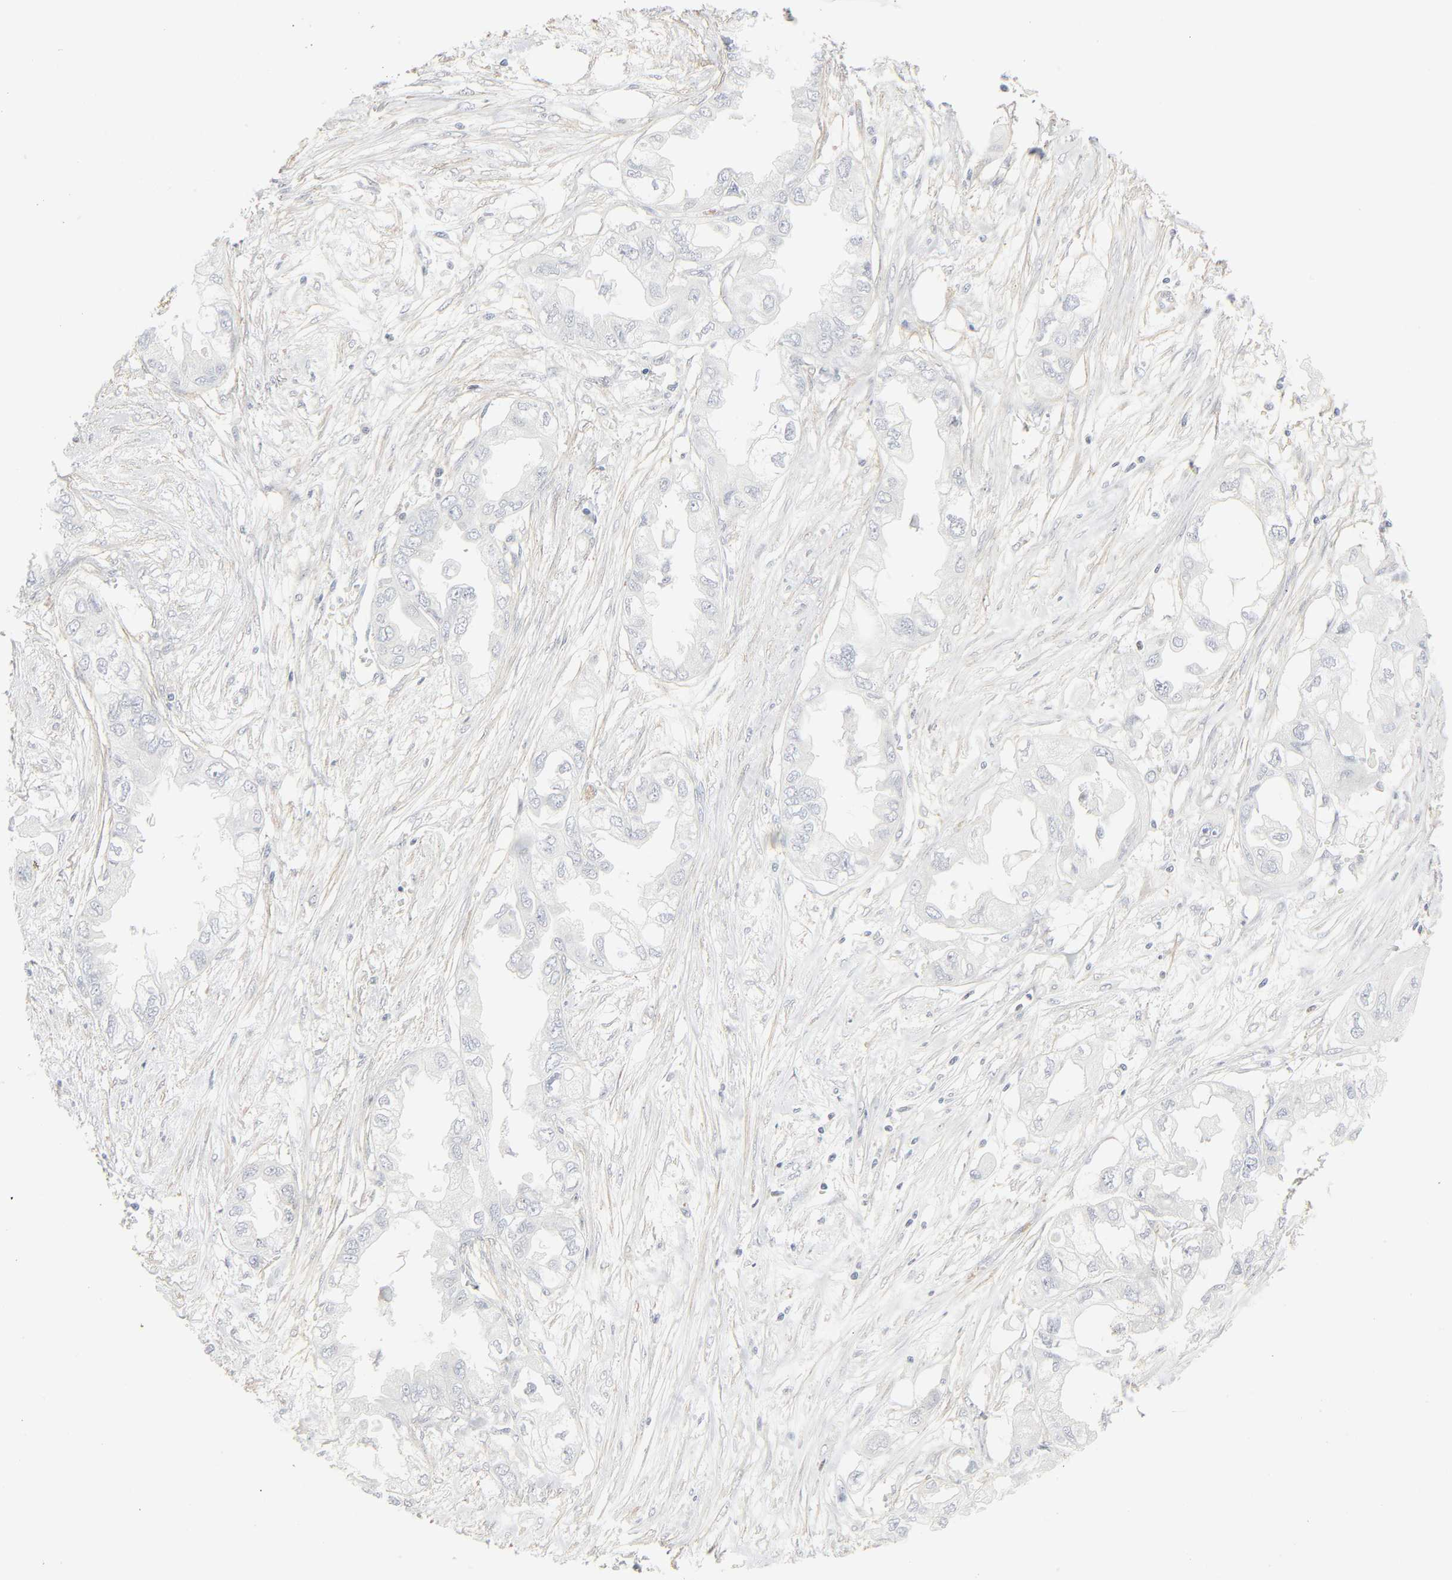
{"staining": {"intensity": "negative", "quantity": "none", "location": "none"}, "tissue": "endometrial cancer", "cell_type": "Tumor cells", "image_type": "cancer", "snomed": [{"axis": "morphology", "description": "Adenocarcinoma, NOS"}, {"axis": "topography", "description": "Endometrium"}], "caption": "Immunohistochemistry (IHC) photomicrograph of neoplastic tissue: human endometrial cancer stained with DAB reveals no significant protein expression in tumor cells.", "gene": "ZBTB16", "patient": {"sex": "female", "age": 67}}